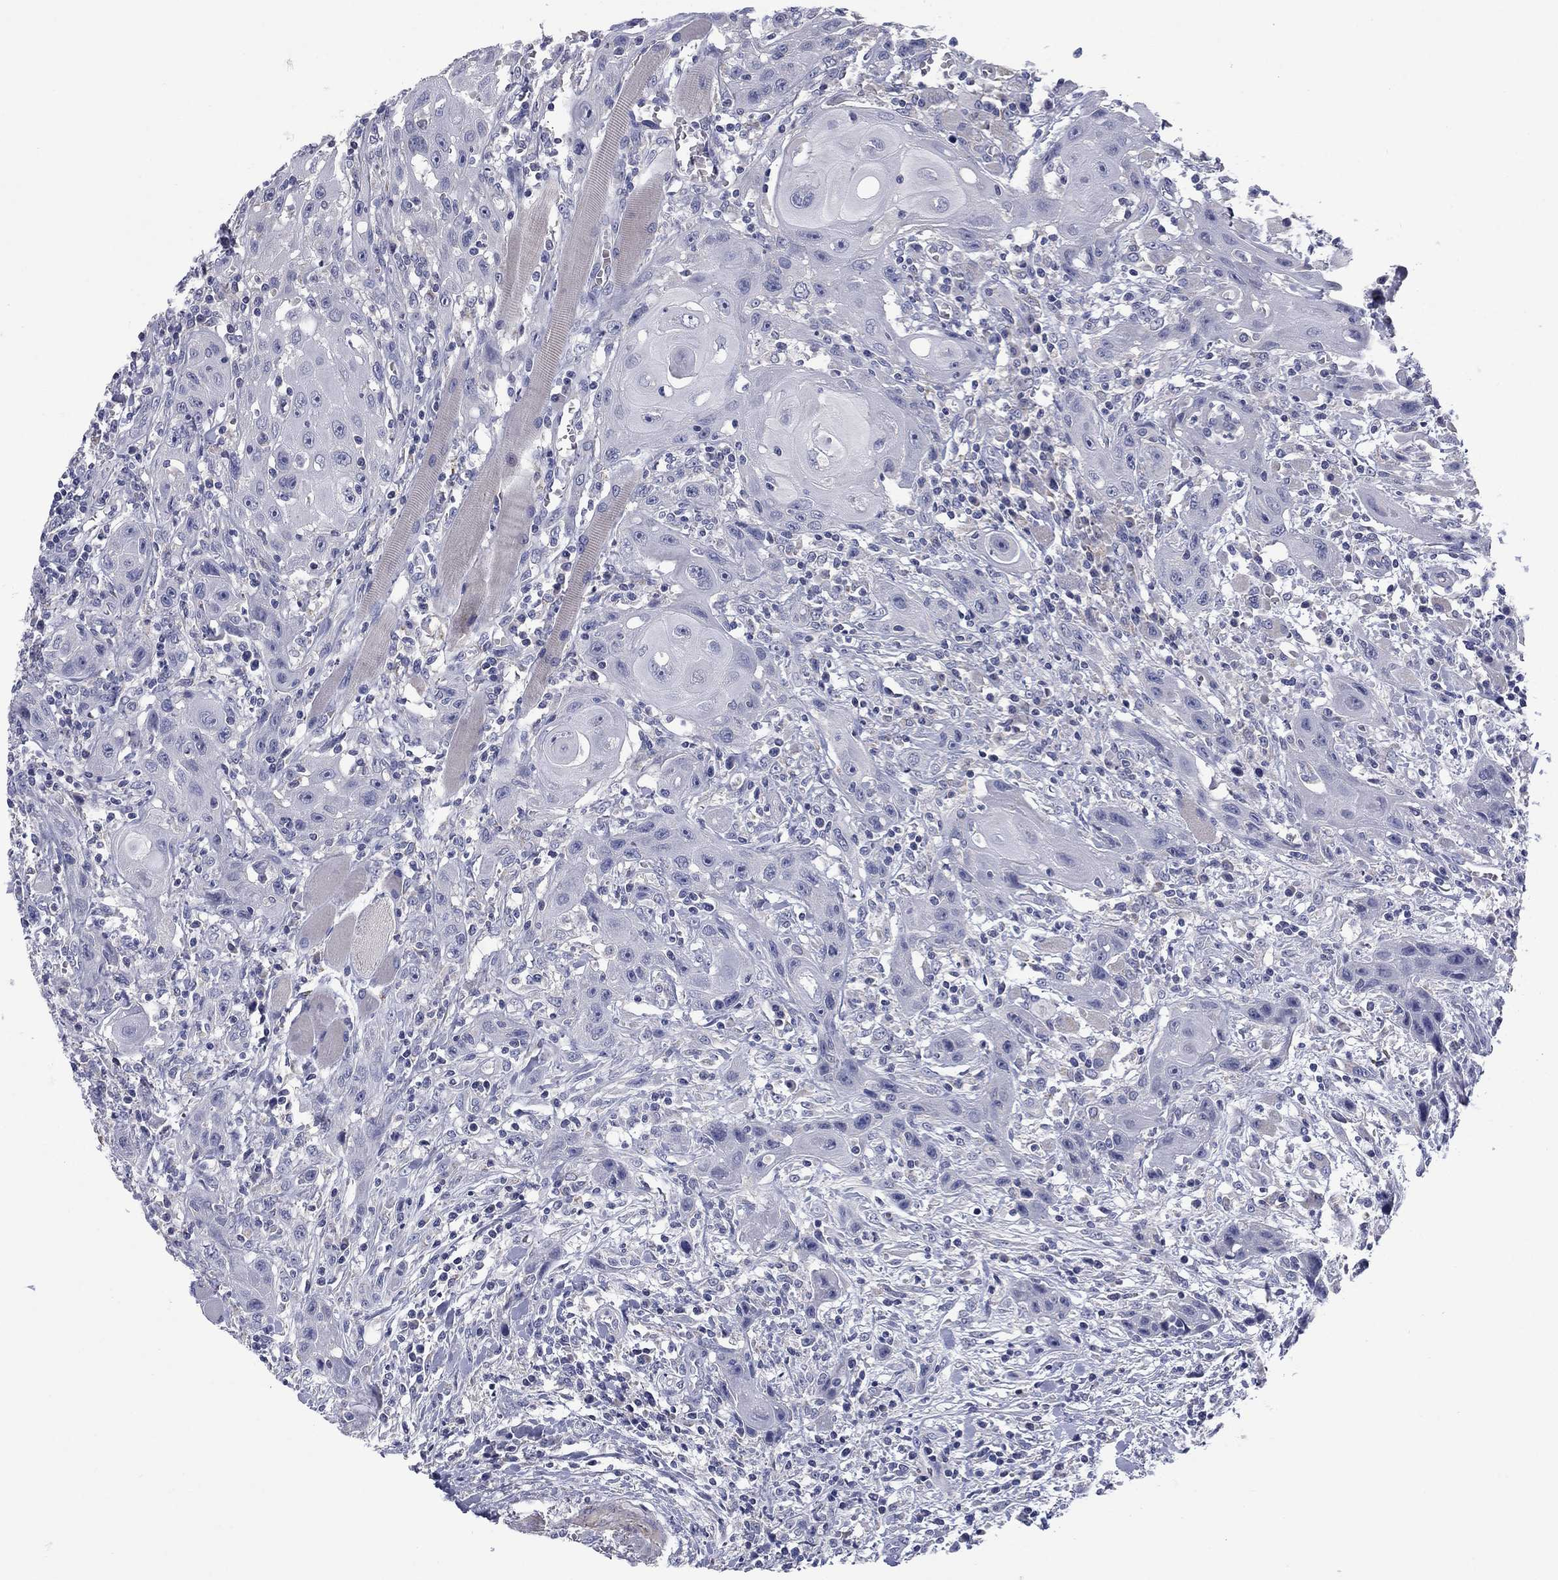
{"staining": {"intensity": "negative", "quantity": "none", "location": "none"}, "tissue": "head and neck cancer", "cell_type": "Tumor cells", "image_type": "cancer", "snomed": [{"axis": "morphology", "description": "Normal tissue, NOS"}, {"axis": "morphology", "description": "Squamous cell carcinoma, NOS"}, {"axis": "topography", "description": "Oral tissue"}, {"axis": "topography", "description": "Head-Neck"}], "caption": "Histopathology image shows no significant protein expression in tumor cells of squamous cell carcinoma (head and neck).", "gene": "FRK", "patient": {"sex": "male", "age": 71}}